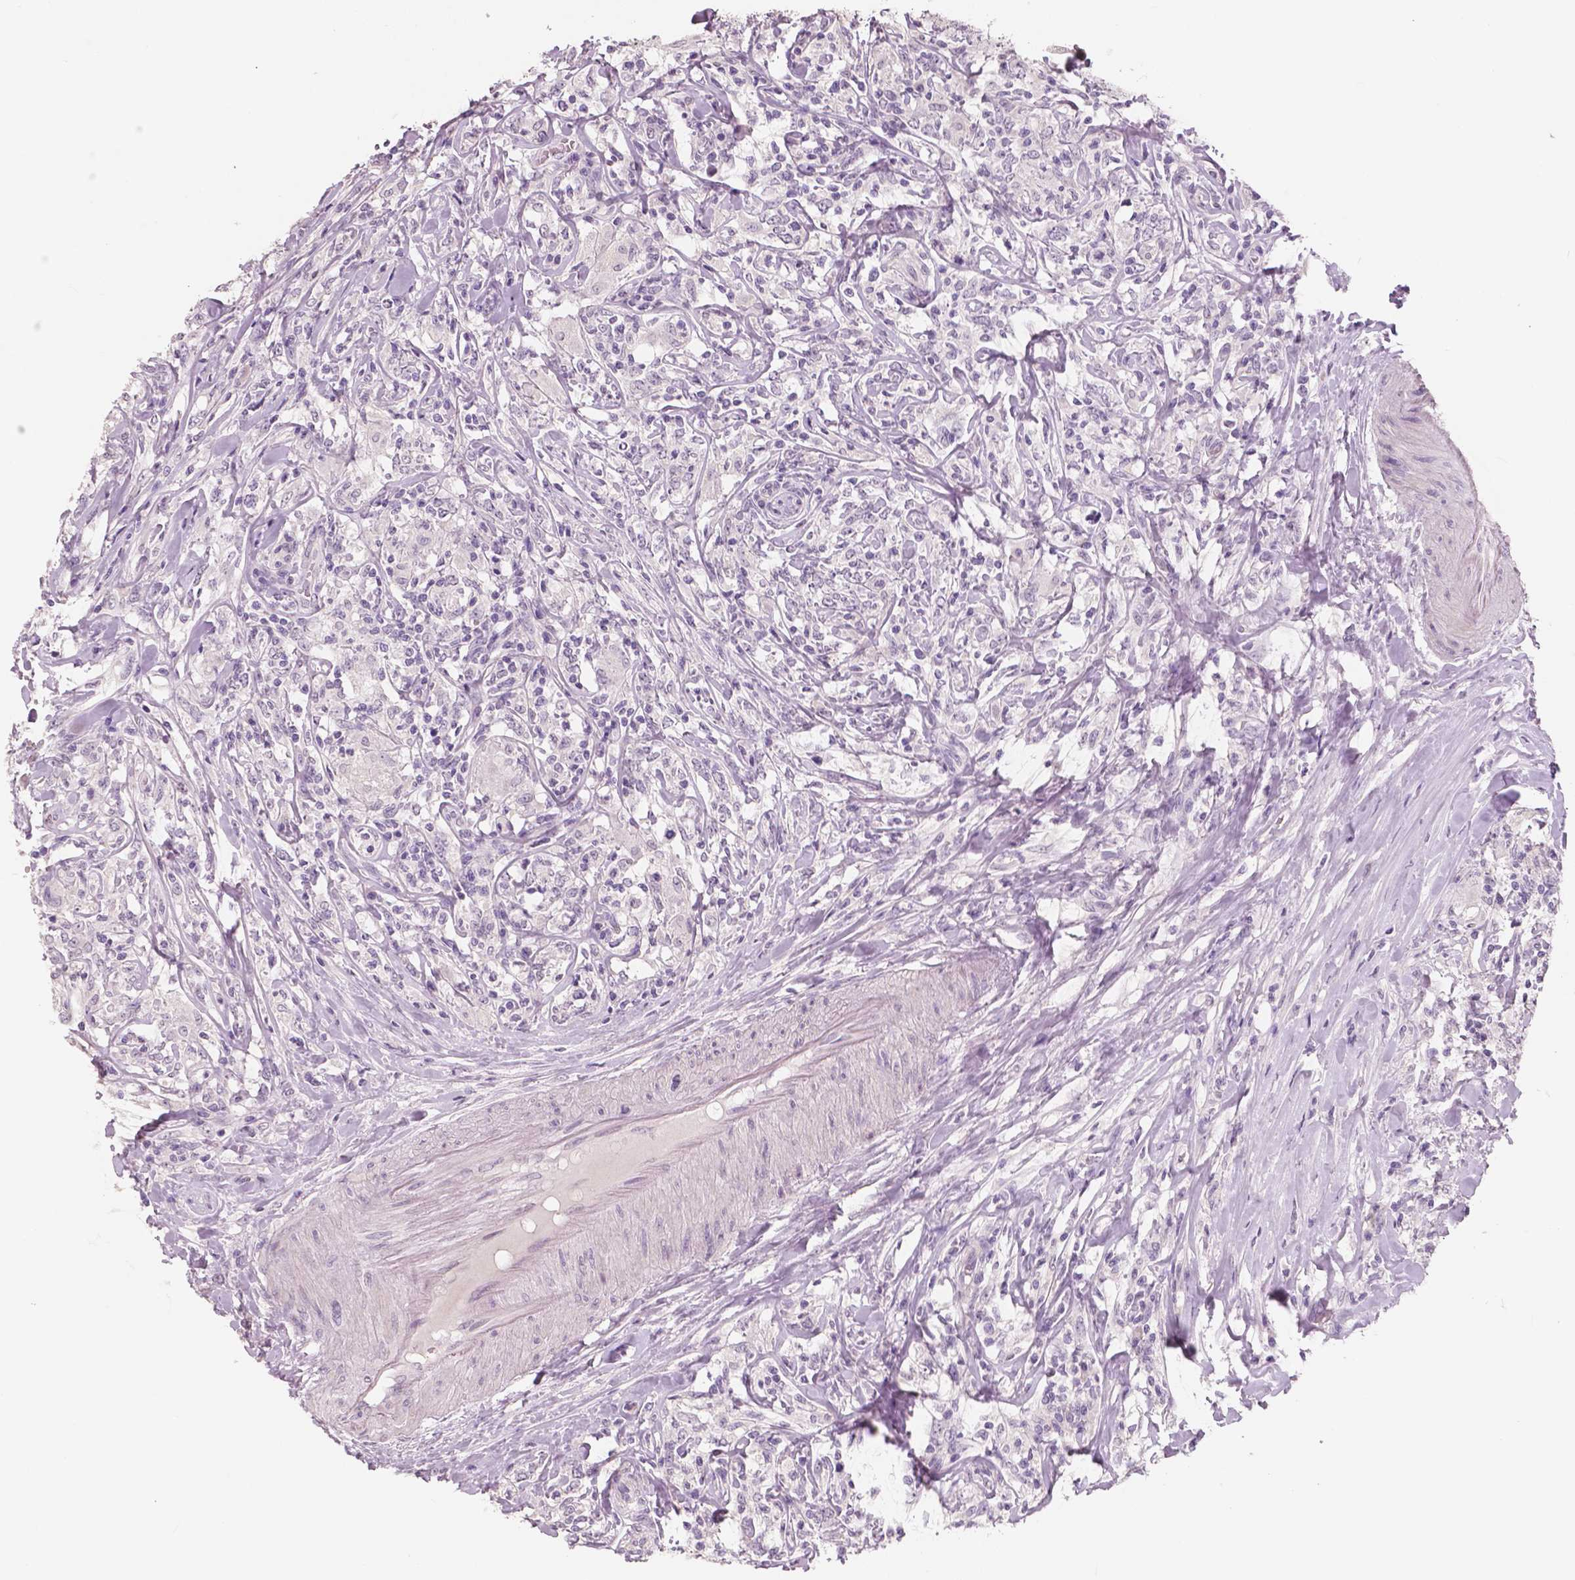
{"staining": {"intensity": "negative", "quantity": "none", "location": "none"}, "tissue": "lymphoma", "cell_type": "Tumor cells", "image_type": "cancer", "snomed": [{"axis": "morphology", "description": "Malignant lymphoma, non-Hodgkin's type, High grade"}, {"axis": "topography", "description": "Lymph node"}], "caption": "Micrograph shows no protein positivity in tumor cells of high-grade malignant lymphoma, non-Hodgkin's type tissue.", "gene": "NECAB1", "patient": {"sex": "female", "age": 84}}